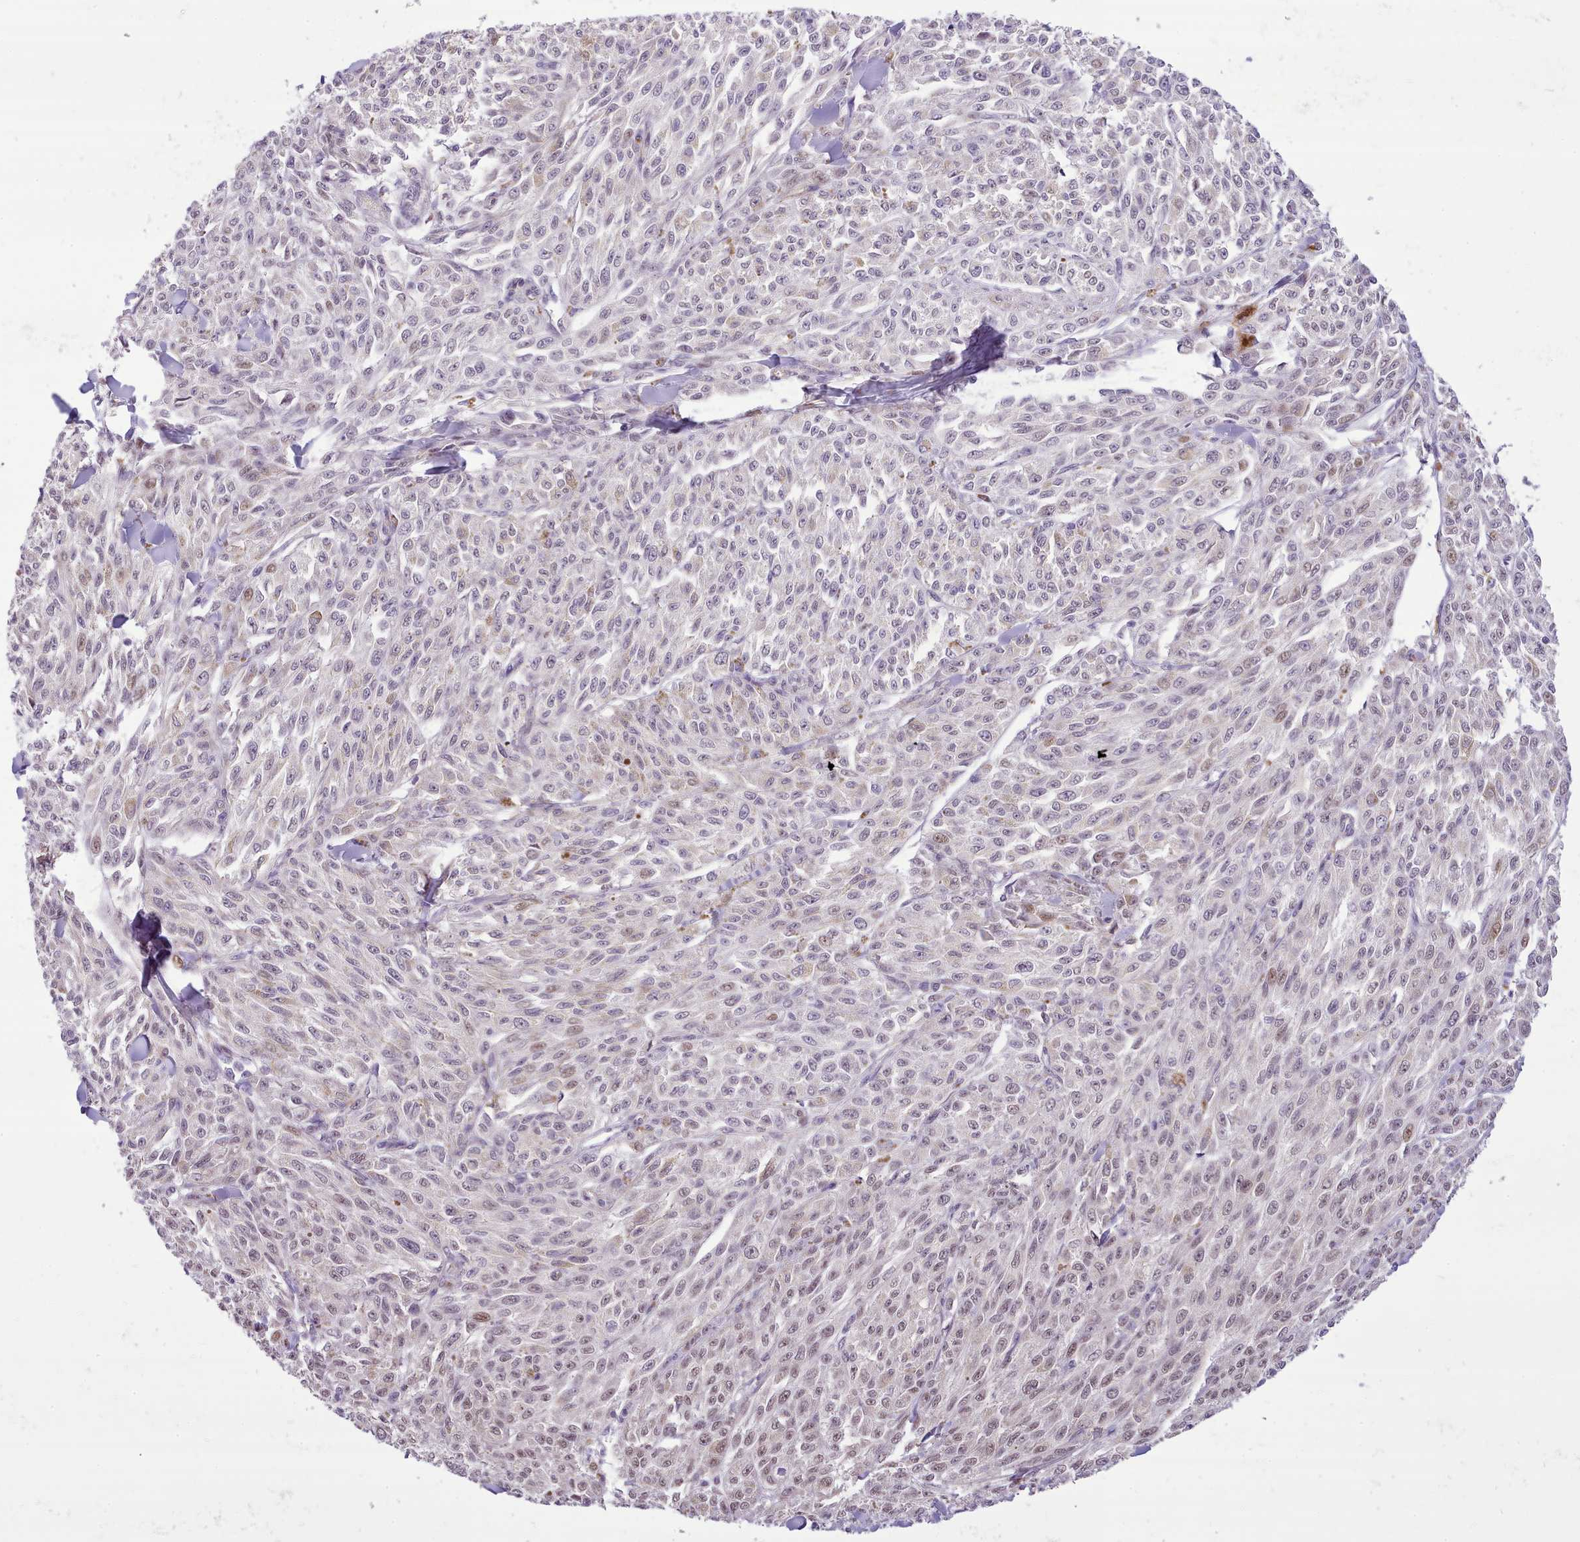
{"staining": {"intensity": "weak", "quantity": "25%-75%", "location": "nuclear"}, "tissue": "melanoma", "cell_type": "Tumor cells", "image_type": "cancer", "snomed": [{"axis": "morphology", "description": "Malignant melanoma, NOS"}, {"axis": "topography", "description": "Skin"}], "caption": "About 25%-75% of tumor cells in human malignant melanoma demonstrate weak nuclear protein staining as visualized by brown immunohistochemical staining.", "gene": "HOXB7", "patient": {"sex": "female", "age": 52}}